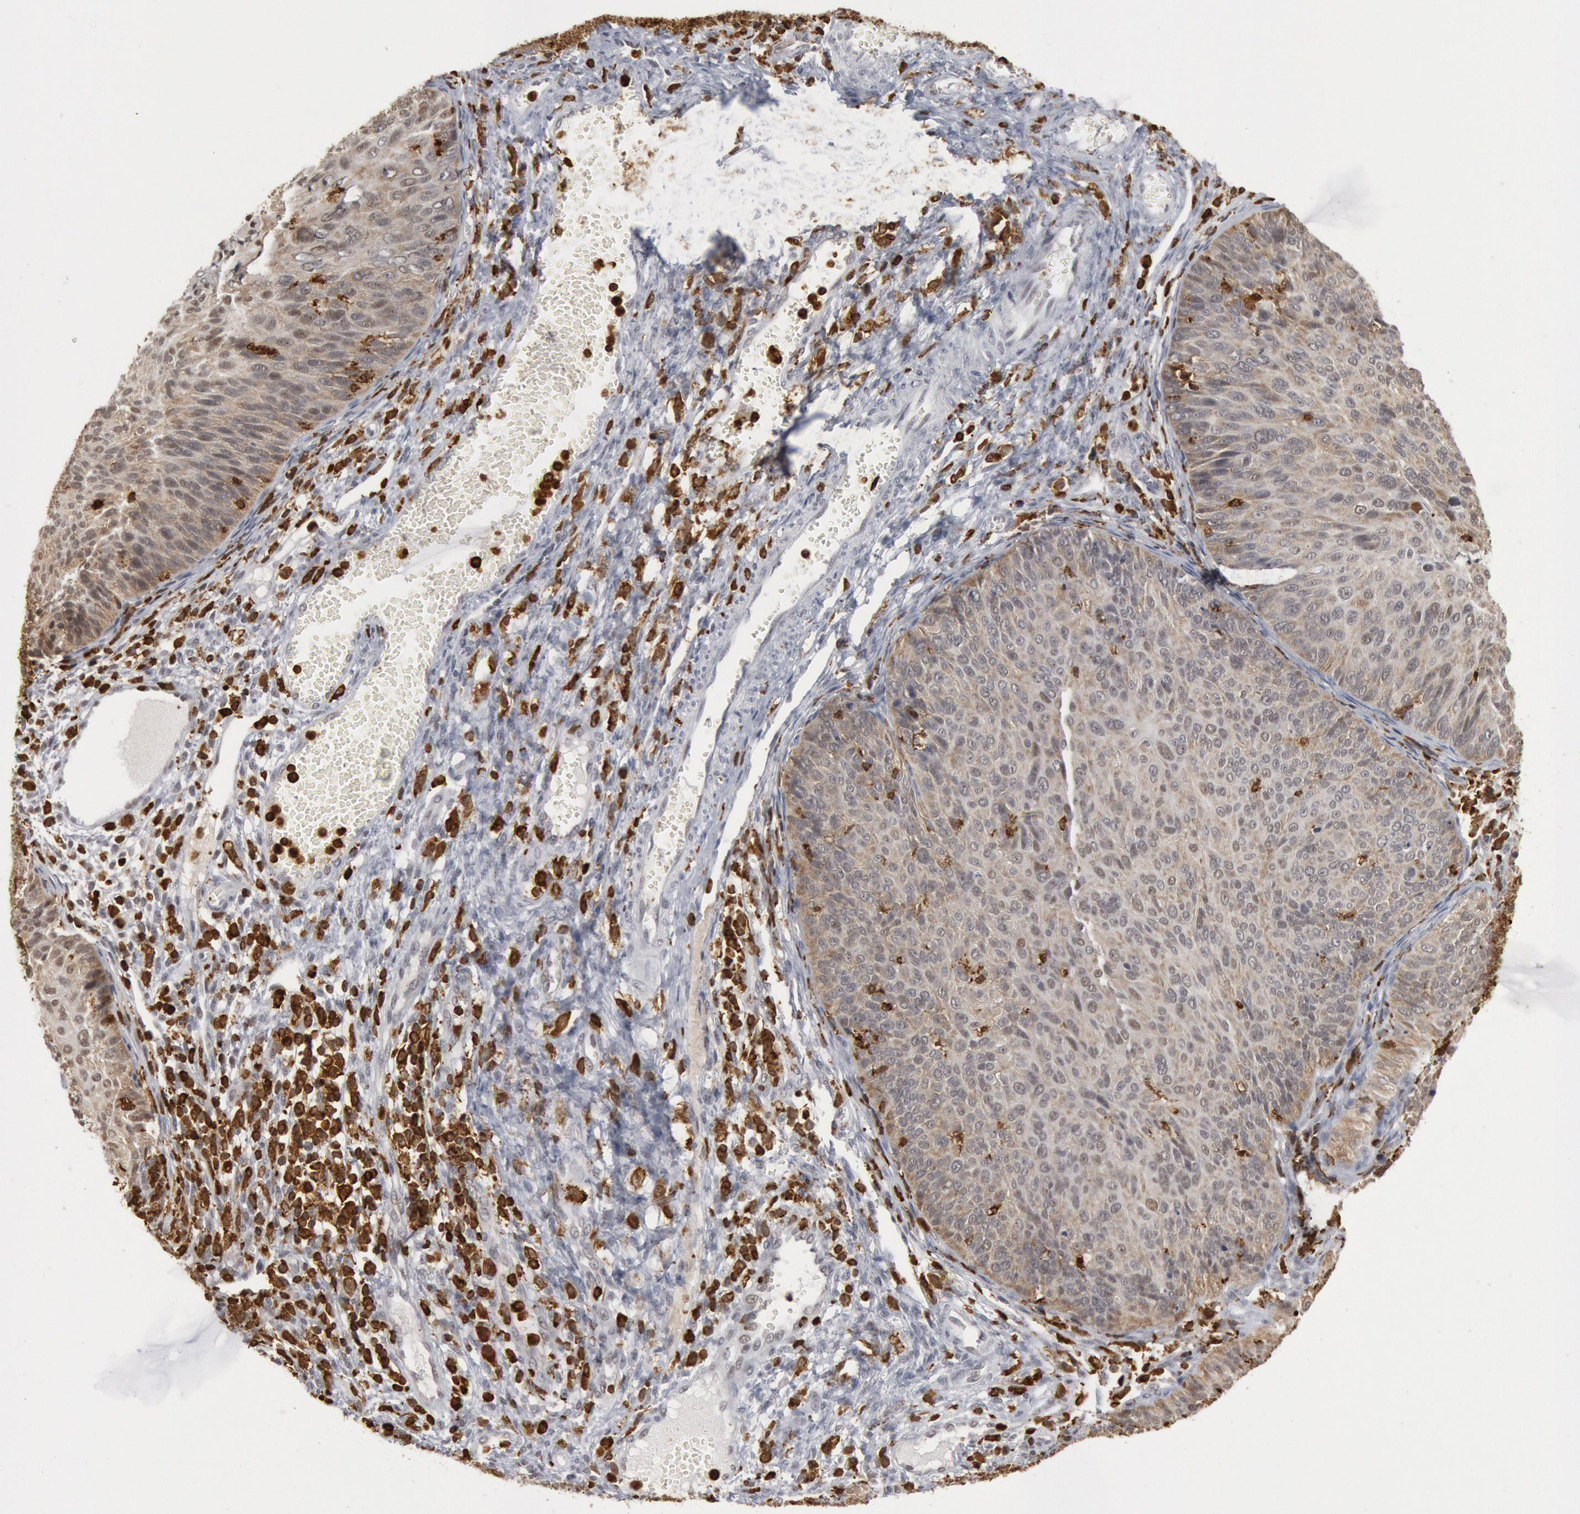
{"staining": {"intensity": "weak", "quantity": ">75%", "location": "cytoplasmic/membranous"}, "tissue": "cervical cancer", "cell_type": "Tumor cells", "image_type": "cancer", "snomed": [{"axis": "morphology", "description": "Squamous cell carcinoma, NOS"}, {"axis": "topography", "description": "Cervix"}], "caption": "A low amount of weak cytoplasmic/membranous expression is appreciated in approximately >75% of tumor cells in cervical cancer (squamous cell carcinoma) tissue. Immunohistochemistry stains the protein of interest in brown and the nuclei are stained blue.", "gene": "PTPN6", "patient": {"sex": "female", "age": 36}}